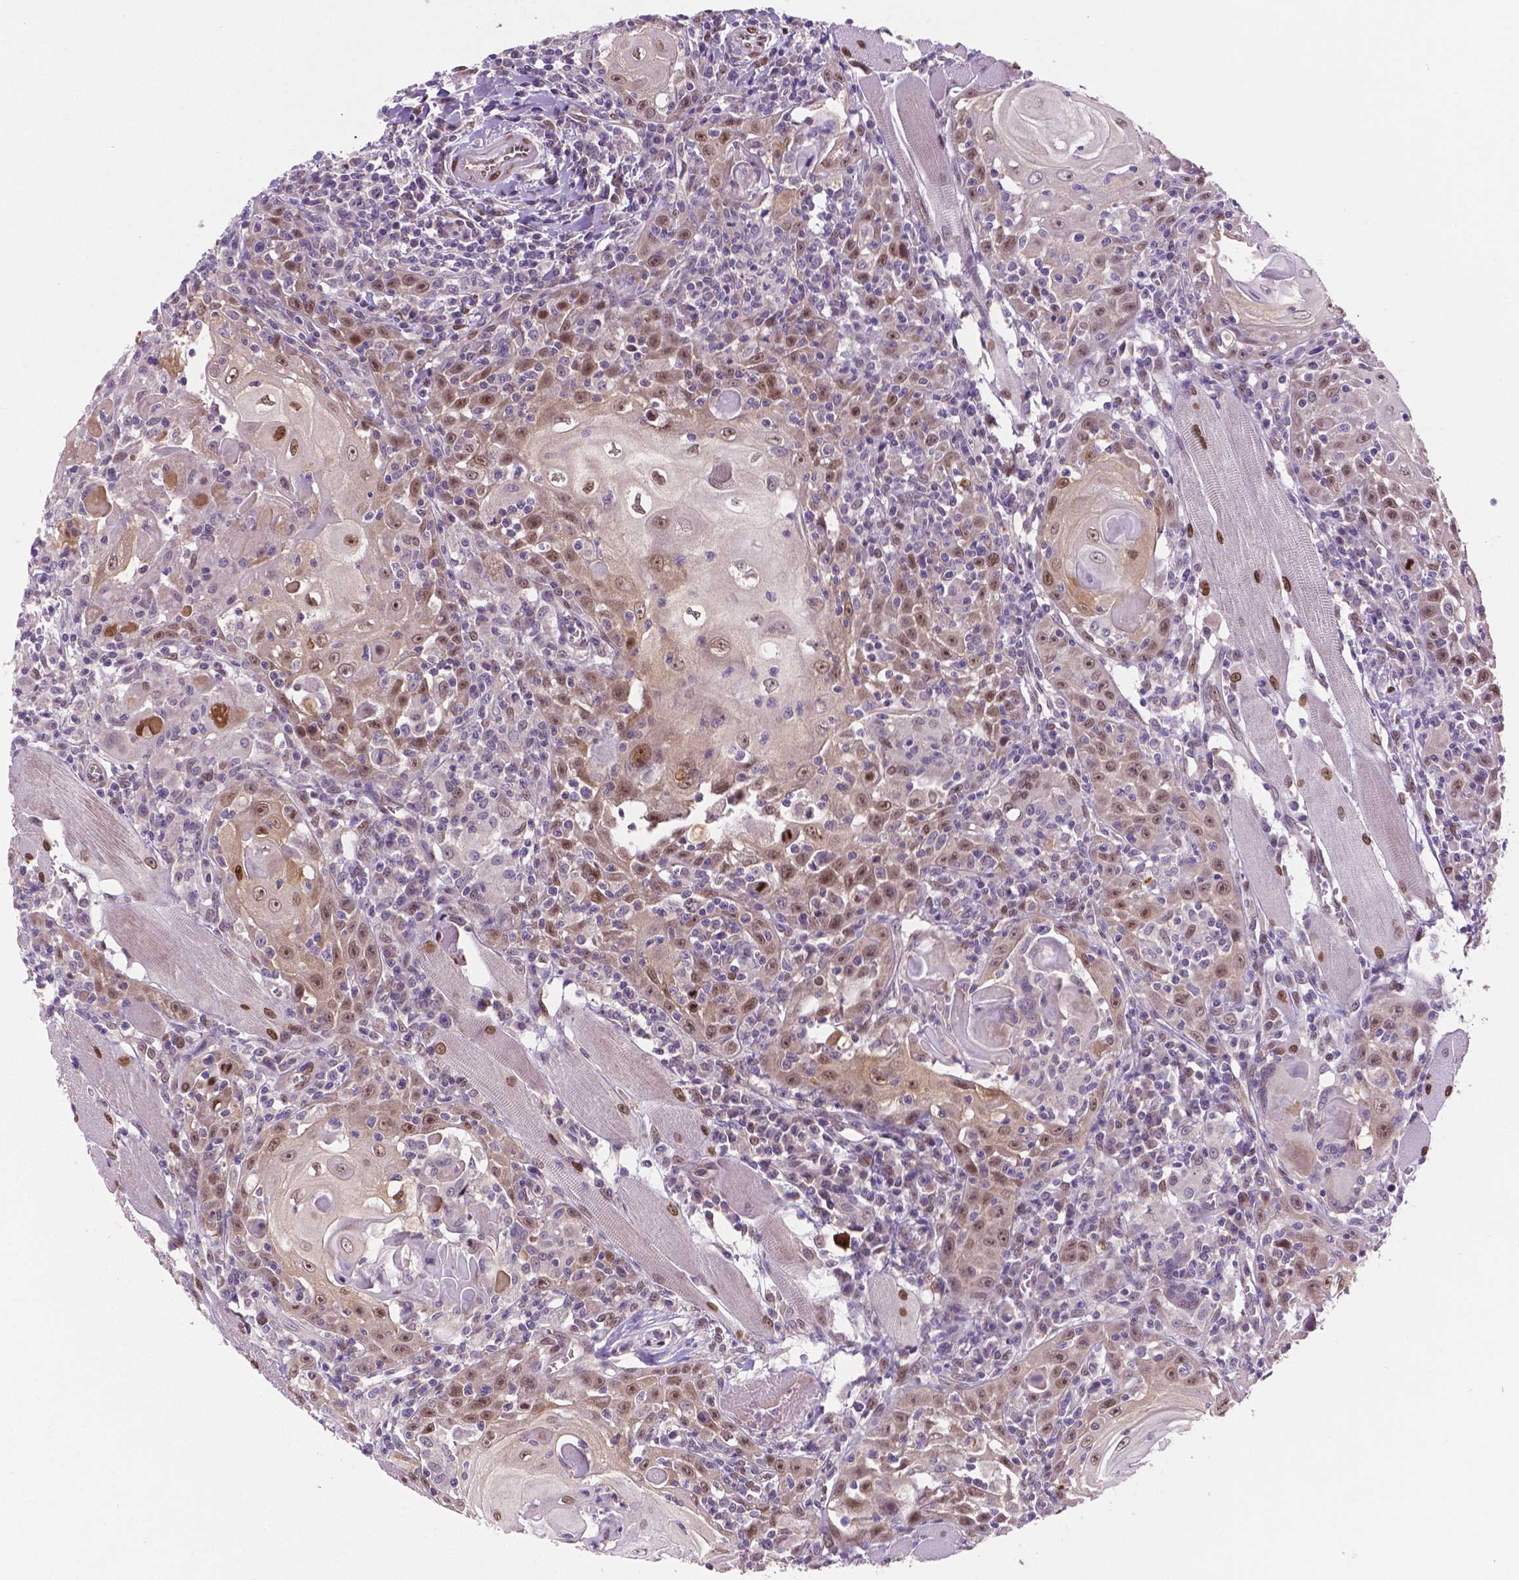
{"staining": {"intensity": "moderate", "quantity": ">75%", "location": "nuclear"}, "tissue": "head and neck cancer", "cell_type": "Tumor cells", "image_type": "cancer", "snomed": [{"axis": "morphology", "description": "Squamous cell carcinoma, NOS"}, {"axis": "topography", "description": "Head-Neck"}], "caption": "There is medium levels of moderate nuclear expression in tumor cells of head and neck cancer (squamous cell carcinoma), as demonstrated by immunohistochemical staining (brown color).", "gene": "IRF6", "patient": {"sex": "male", "age": 52}}